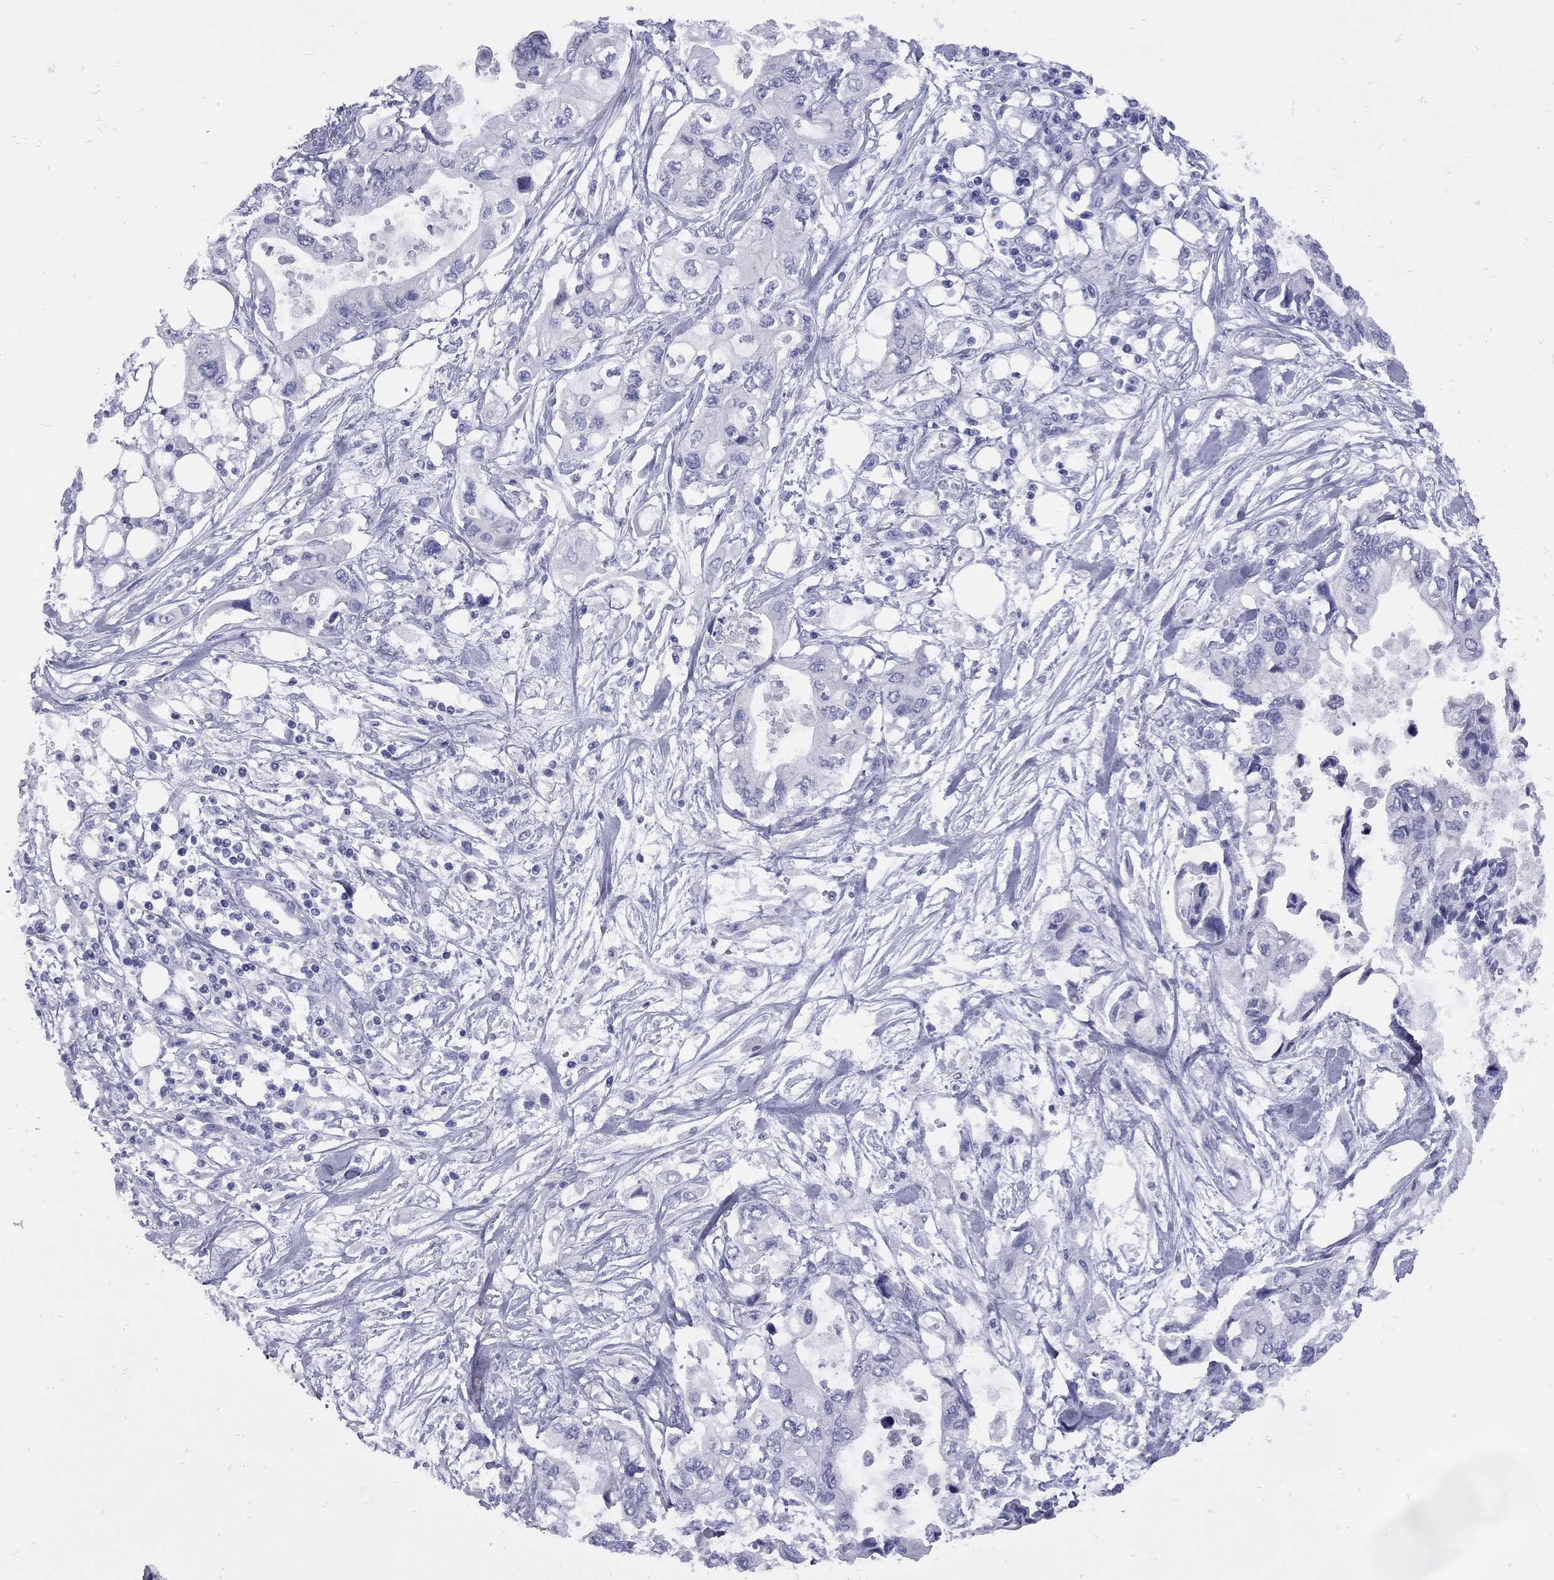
{"staining": {"intensity": "negative", "quantity": "none", "location": "none"}, "tissue": "pancreatic cancer", "cell_type": "Tumor cells", "image_type": "cancer", "snomed": [{"axis": "morphology", "description": "Adenocarcinoma, NOS"}, {"axis": "topography", "description": "Pancreas"}], "caption": "There is no significant staining in tumor cells of pancreatic adenocarcinoma.", "gene": "EPPIN", "patient": {"sex": "female", "age": 63}}